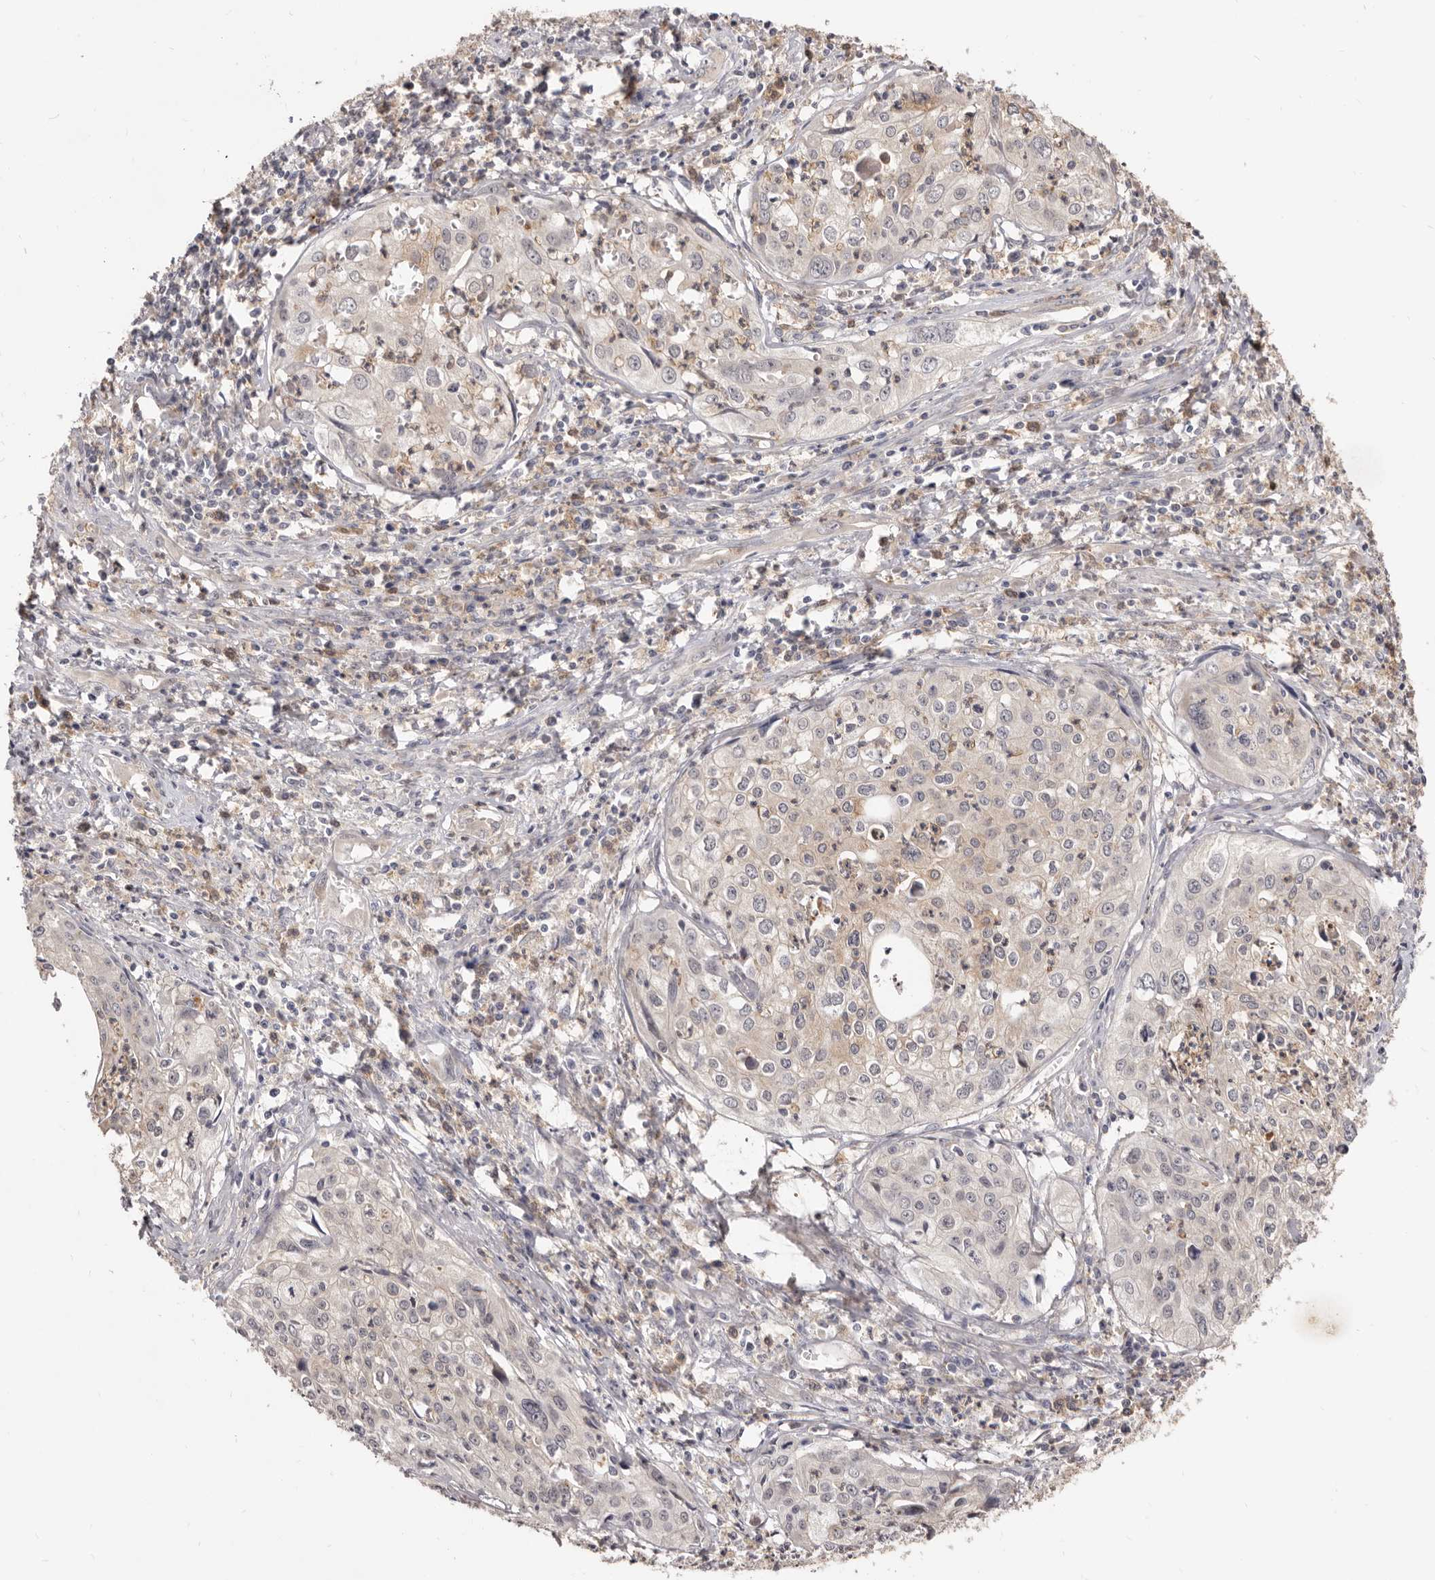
{"staining": {"intensity": "weak", "quantity": "<25%", "location": "cytoplasmic/membranous"}, "tissue": "cervical cancer", "cell_type": "Tumor cells", "image_type": "cancer", "snomed": [{"axis": "morphology", "description": "Squamous cell carcinoma, NOS"}, {"axis": "topography", "description": "Cervix"}], "caption": "This is an immunohistochemistry photomicrograph of human cervical cancer (squamous cell carcinoma). There is no positivity in tumor cells.", "gene": "TC2N", "patient": {"sex": "female", "age": 31}}